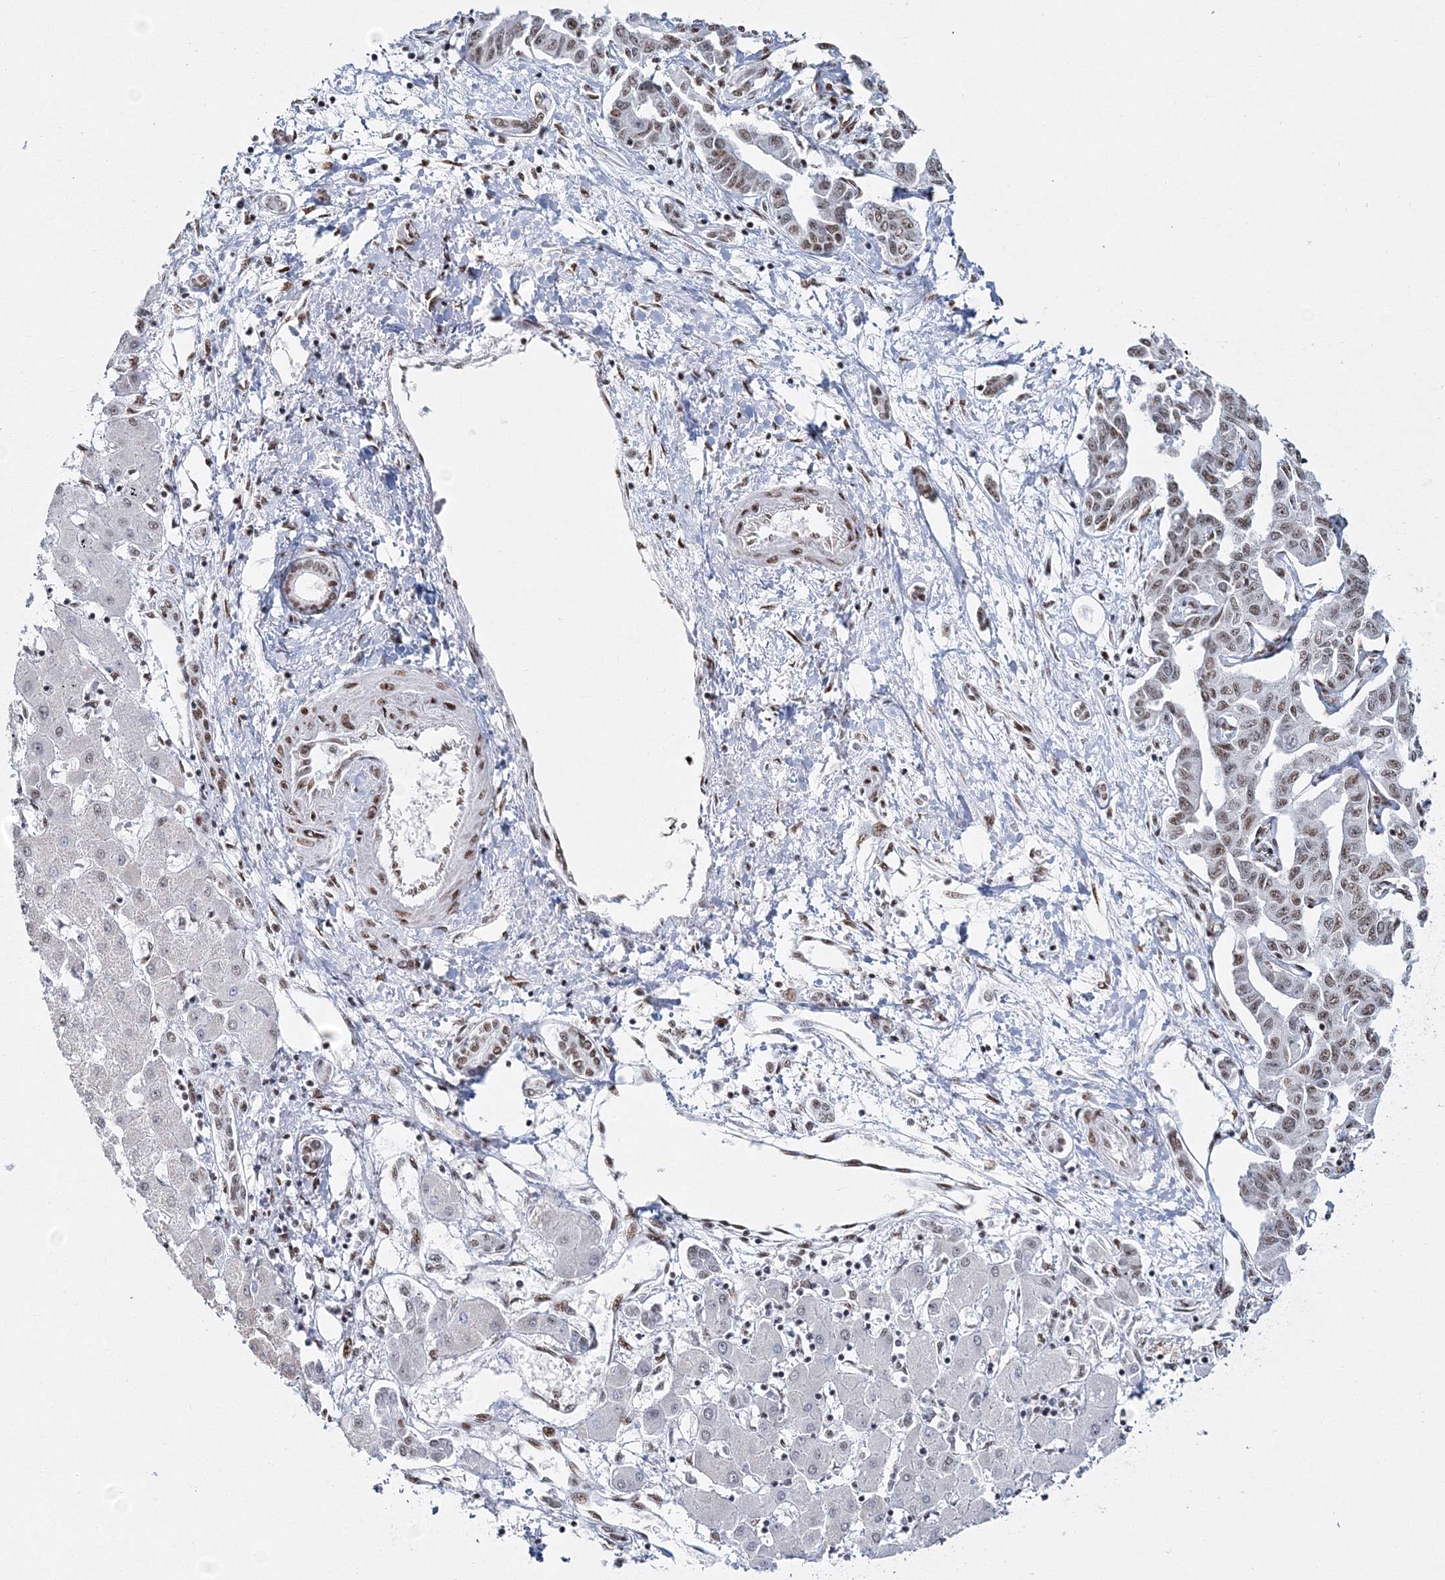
{"staining": {"intensity": "moderate", "quantity": ">75%", "location": "nuclear"}, "tissue": "liver cancer", "cell_type": "Tumor cells", "image_type": "cancer", "snomed": [{"axis": "morphology", "description": "Cholangiocarcinoma"}, {"axis": "topography", "description": "Liver"}], "caption": "Moderate nuclear expression is seen in about >75% of tumor cells in liver cholangiocarcinoma. (DAB = brown stain, brightfield microscopy at high magnification).", "gene": "QRICH1", "patient": {"sex": "male", "age": 59}}